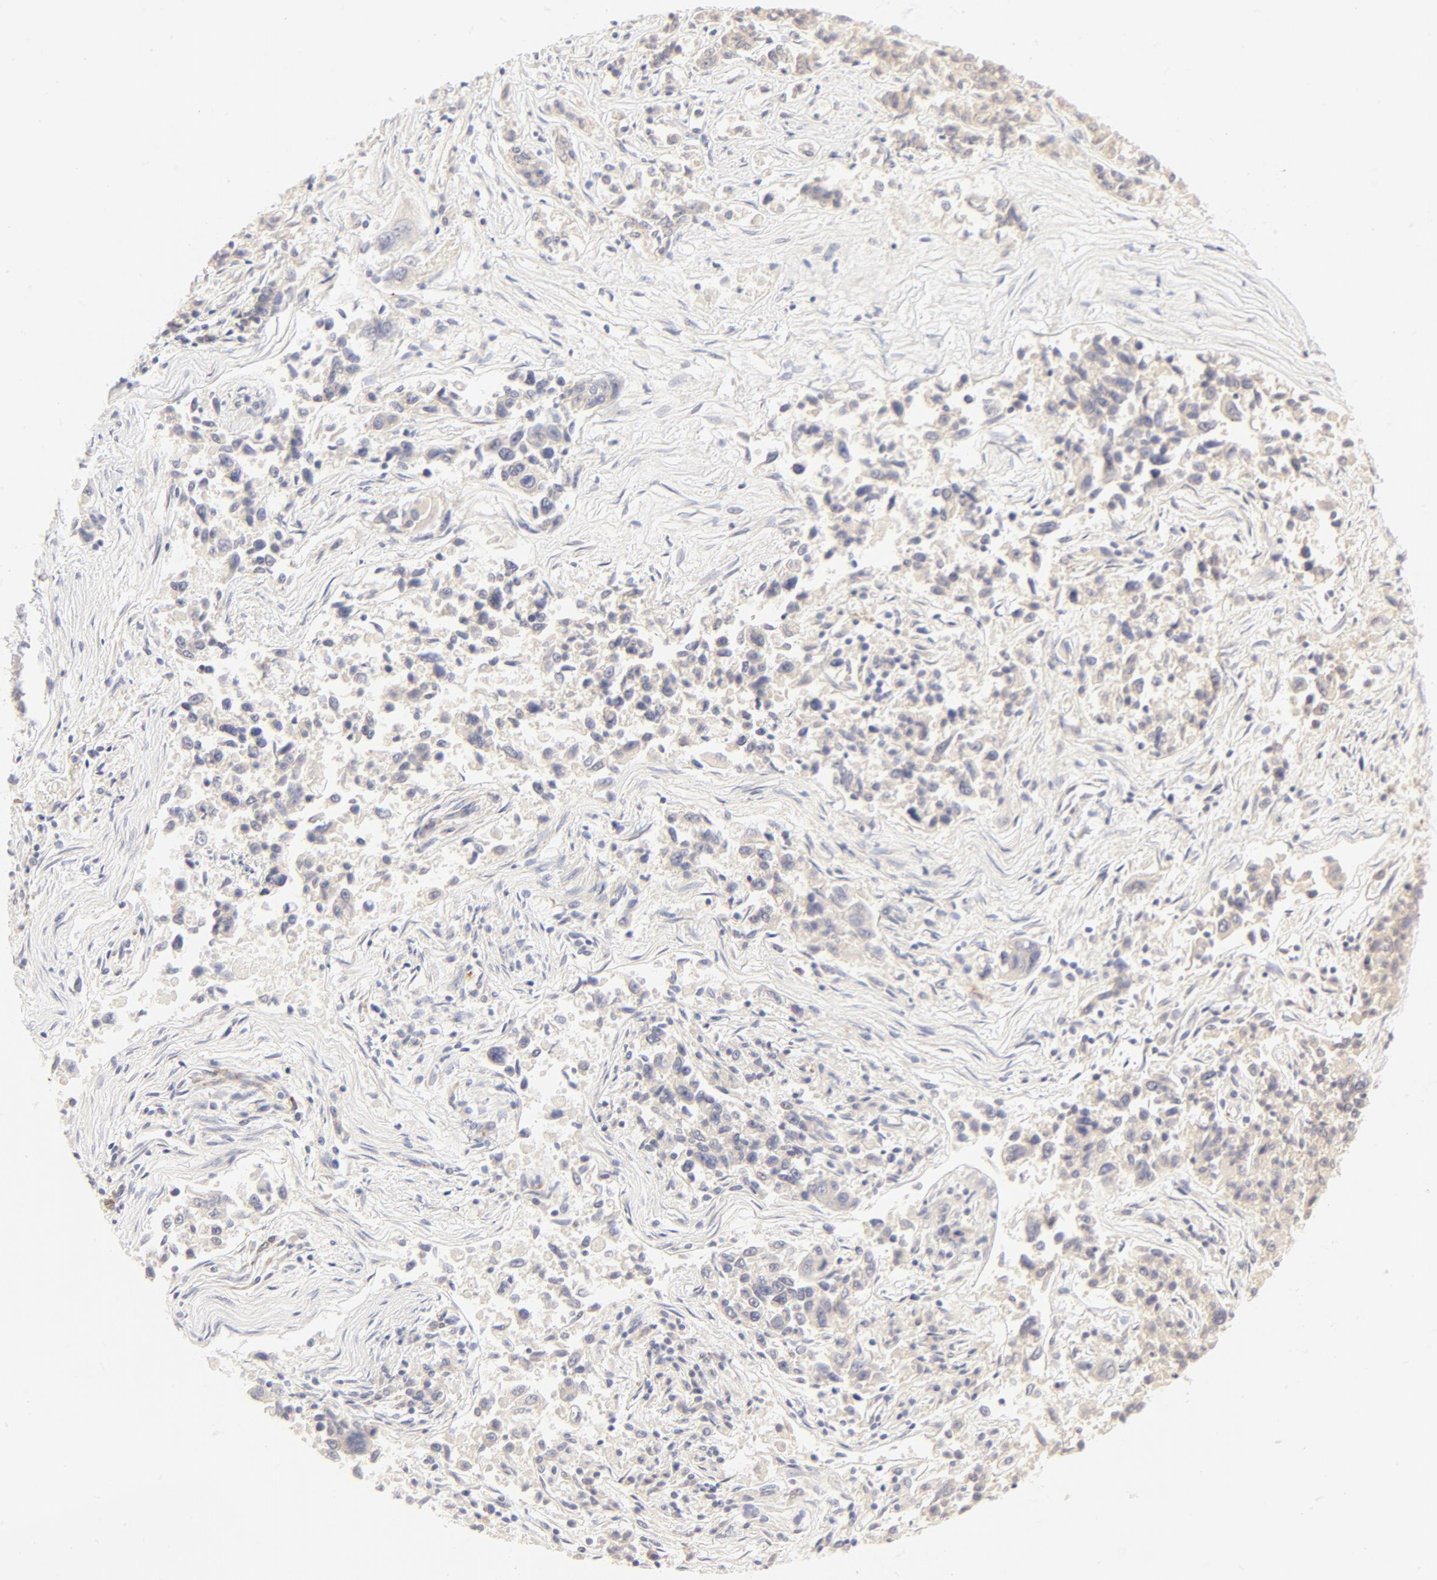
{"staining": {"intensity": "negative", "quantity": "none", "location": "none"}, "tissue": "lung cancer", "cell_type": "Tumor cells", "image_type": "cancer", "snomed": [{"axis": "morphology", "description": "Adenocarcinoma, NOS"}, {"axis": "topography", "description": "Lung"}], "caption": "An immunohistochemistry photomicrograph of adenocarcinoma (lung) is shown. There is no staining in tumor cells of adenocarcinoma (lung).", "gene": "NKX2-2", "patient": {"sex": "male", "age": 84}}